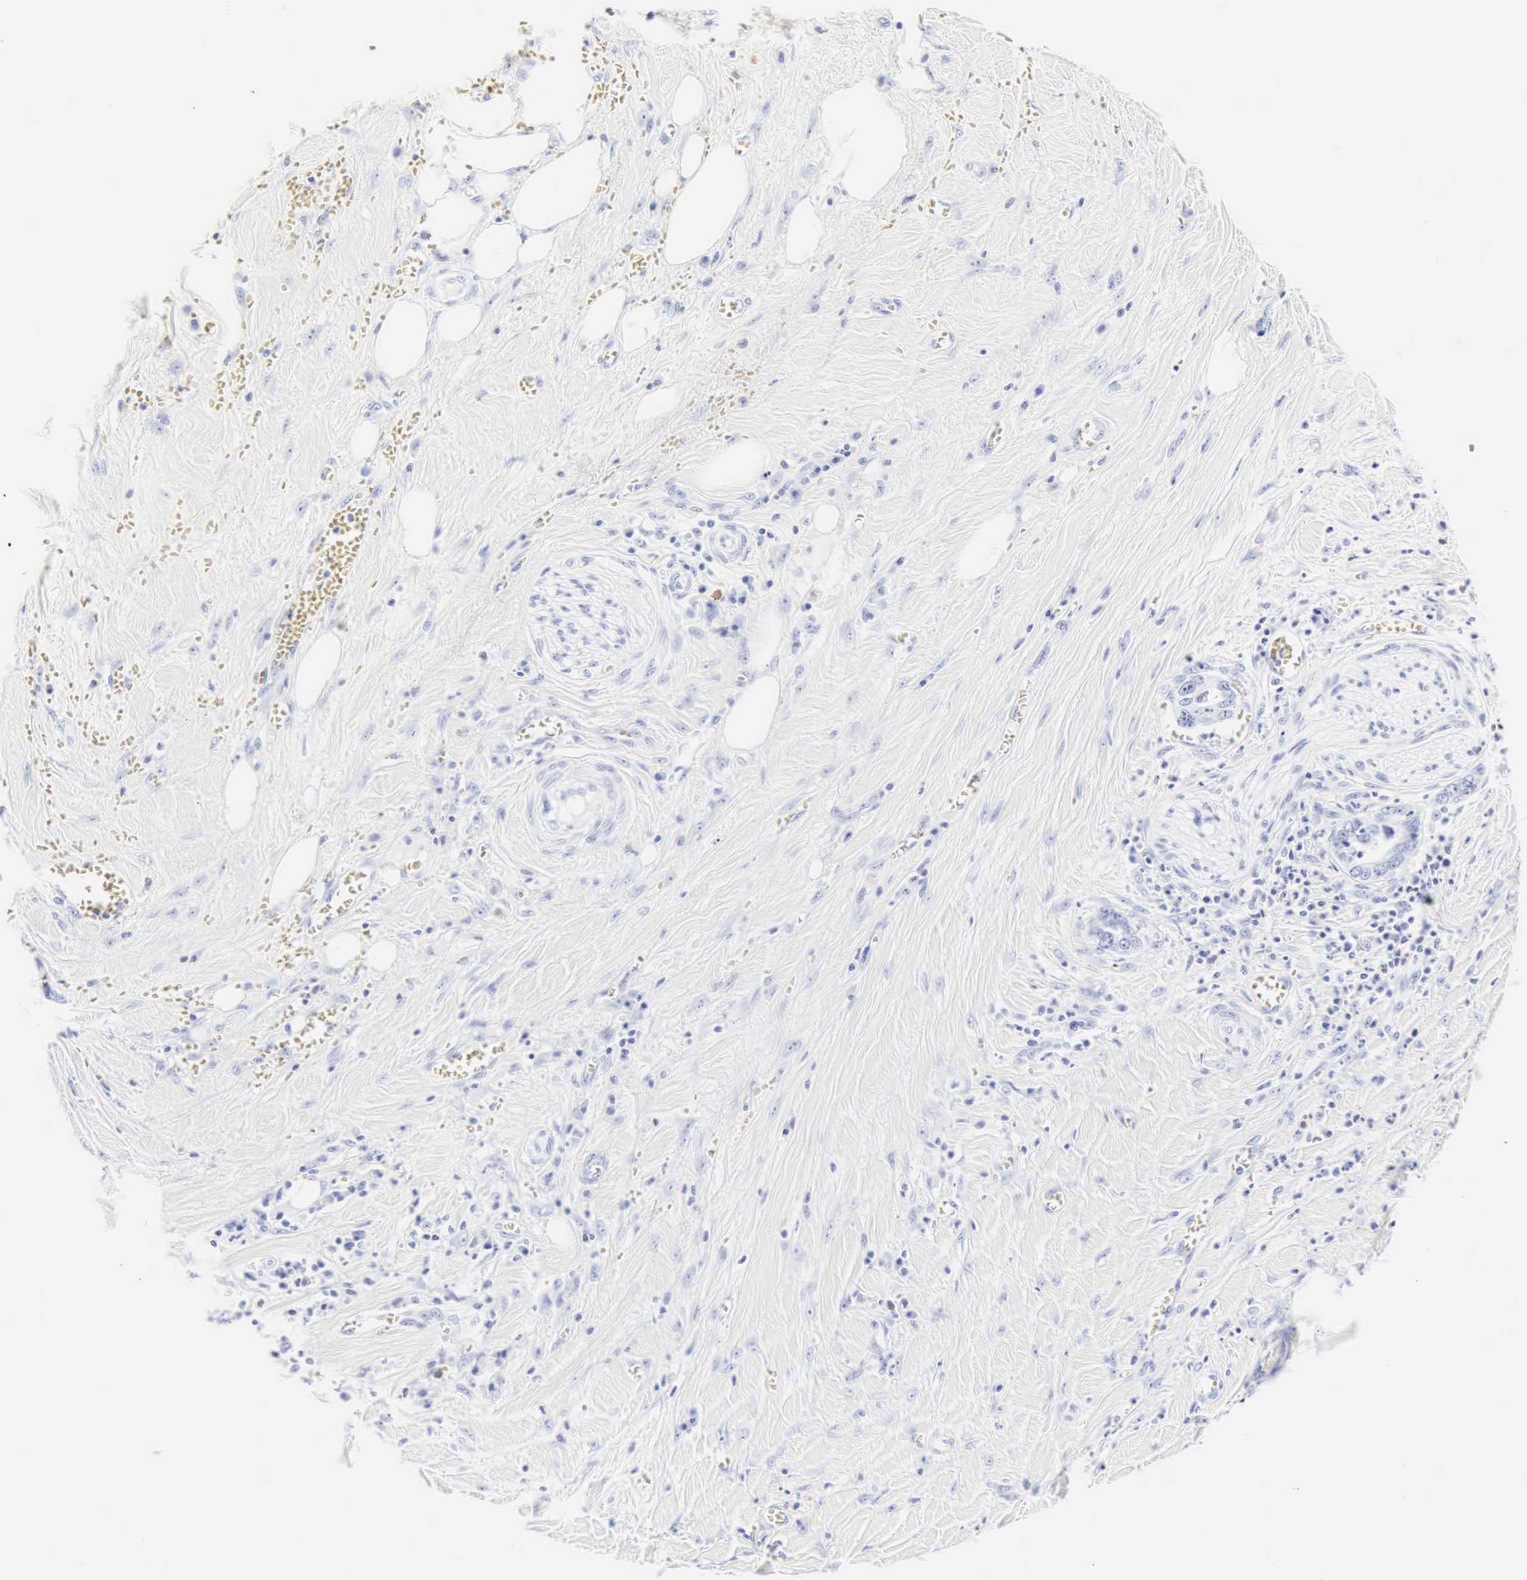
{"staining": {"intensity": "negative", "quantity": "none", "location": "none"}, "tissue": "pancreatic cancer", "cell_type": "Tumor cells", "image_type": "cancer", "snomed": [{"axis": "morphology", "description": "Adenocarcinoma, NOS"}, {"axis": "topography", "description": "Pancreas"}], "caption": "This is a micrograph of immunohistochemistry (IHC) staining of pancreatic adenocarcinoma, which shows no staining in tumor cells.", "gene": "CGB3", "patient": {"sex": "male", "age": 69}}